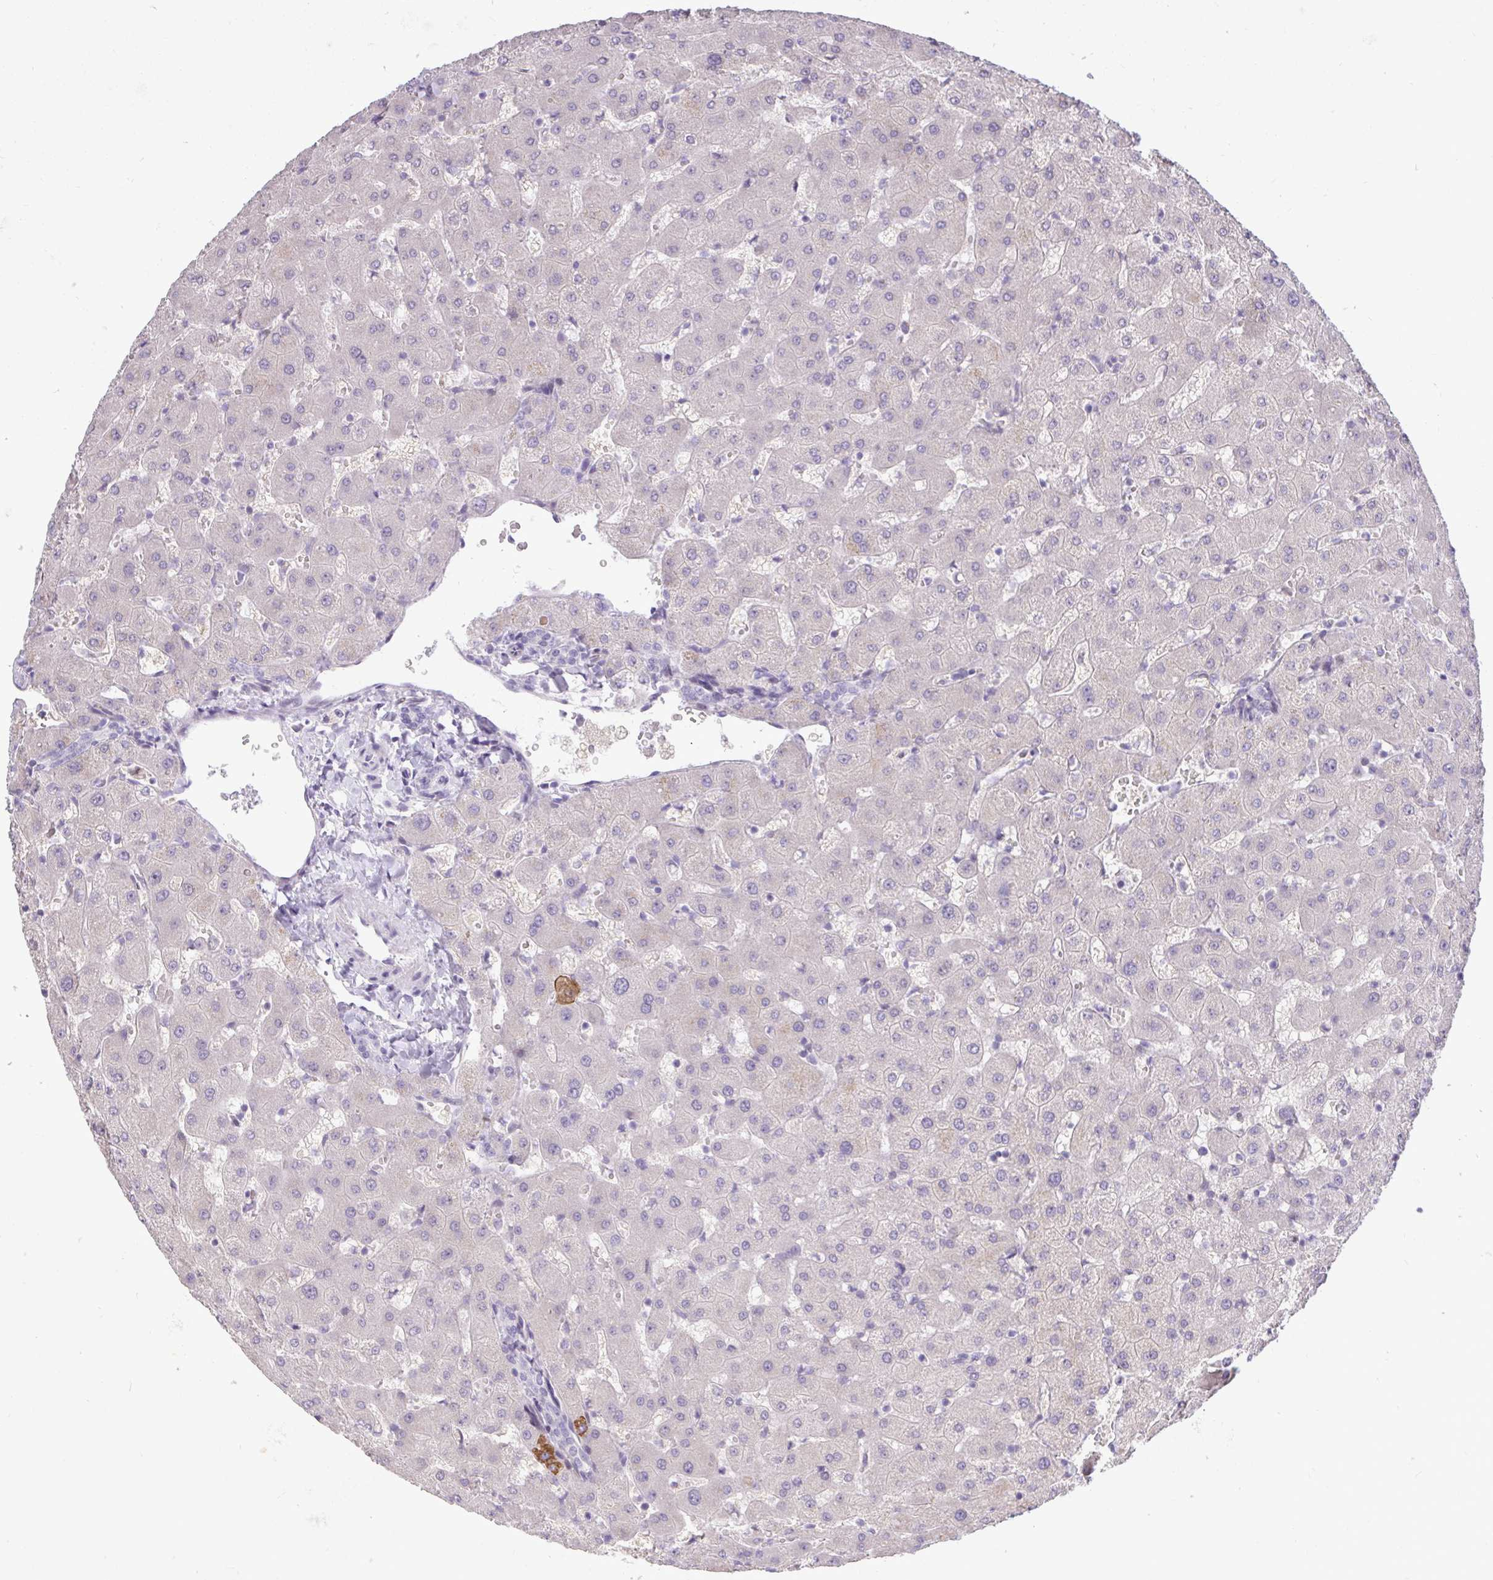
{"staining": {"intensity": "negative", "quantity": "none", "location": "none"}, "tissue": "liver", "cell_type": "Cholangiocytes", "image_type": "normal", "snomed": [{"axis": "morphology", "description": "Normal tissue, NOS"}, {"axis": "topography", "description": "Liver"}], "caption": "Histopathology image shows no significant protein staining in cholangiocytes of benign liver. (Stains: DAB IHC with hematoxylin counter stain, Microscopy: brightfield microscopy at high magnification).", "gene": "EPOP", "patient": {"sex": "female", "age": 63}}